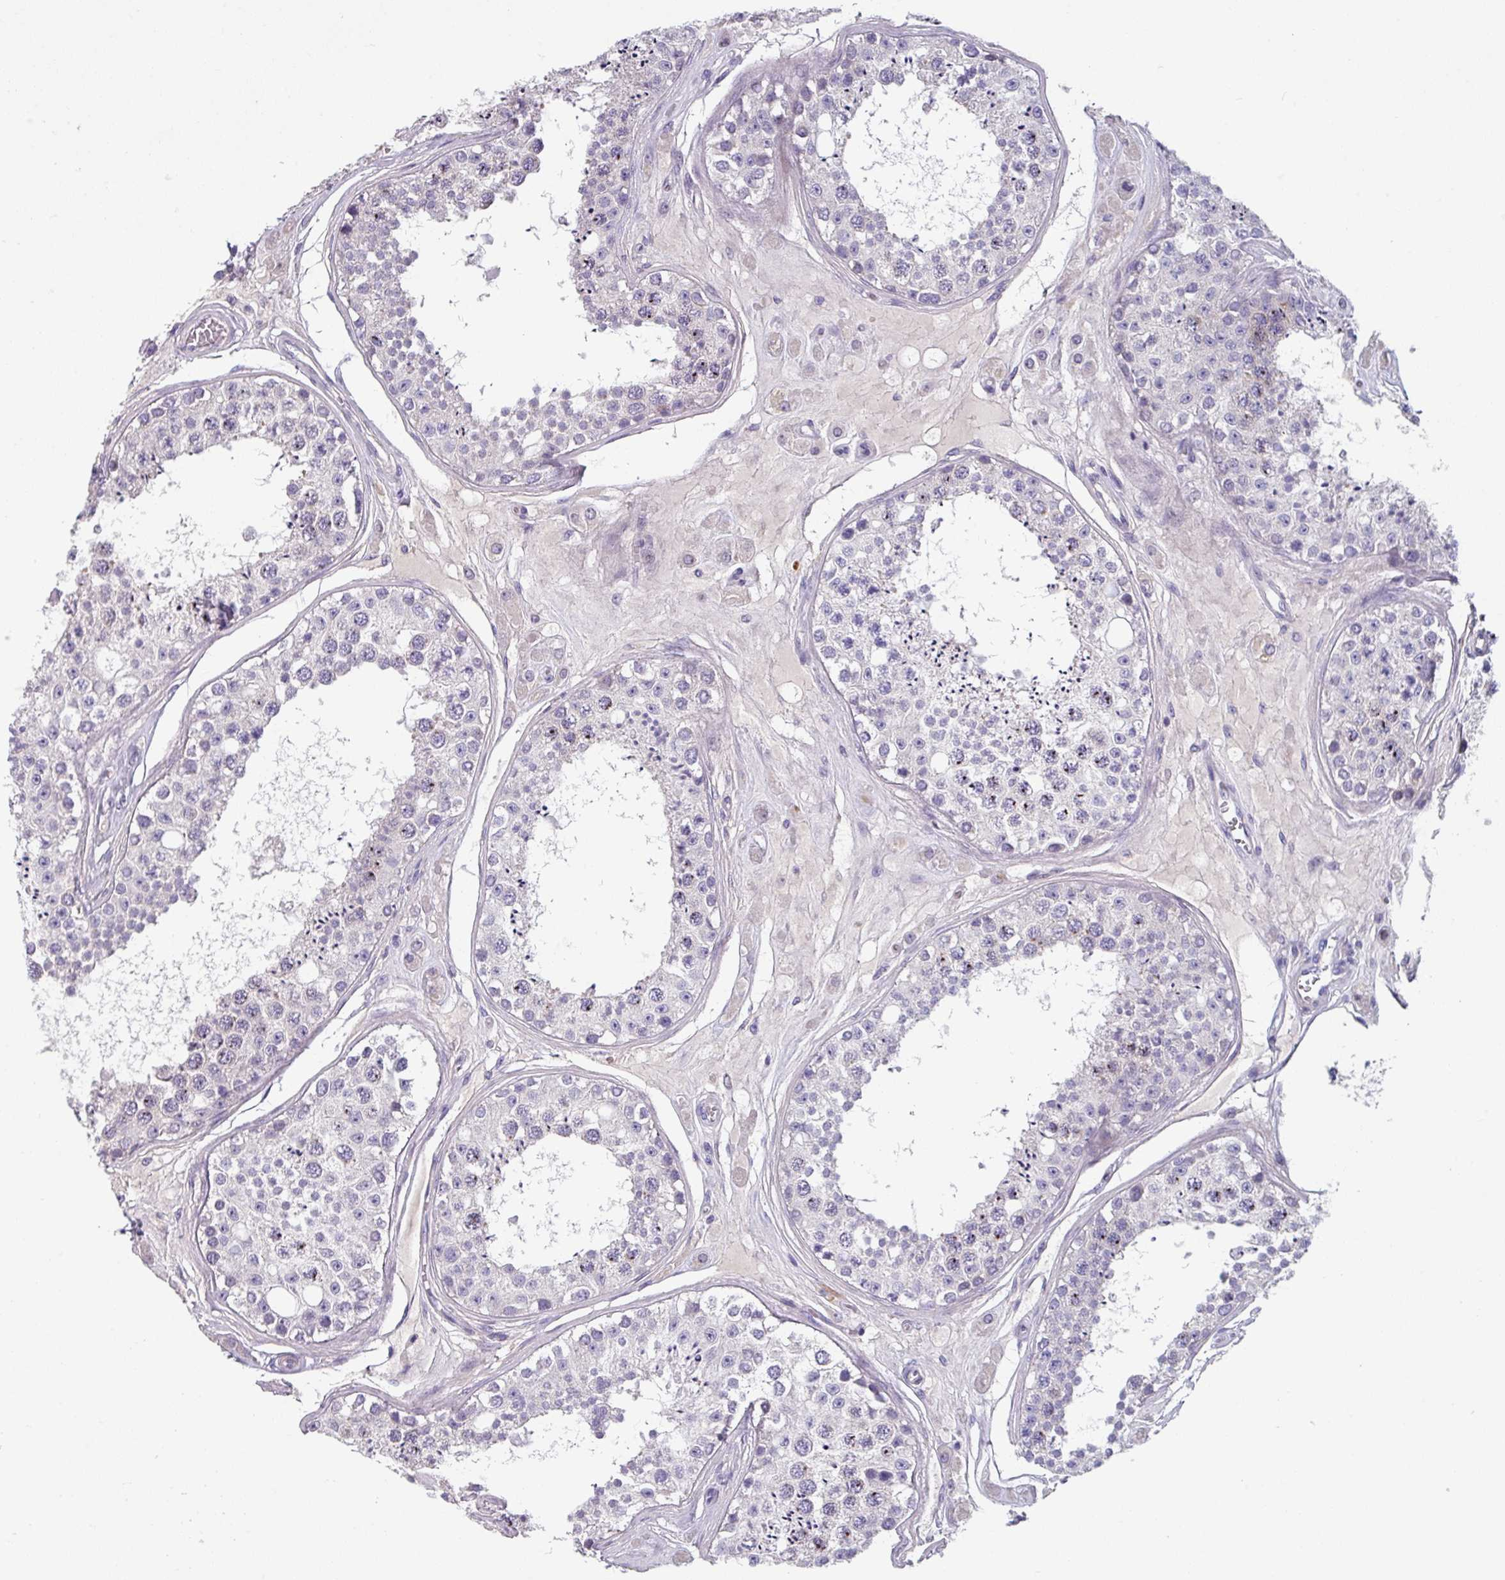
{"staining": {"intensity": "negative", "quantity": "none", "location": "none"}, "tissue": "testis", "cell_type": "Cells in seminiferous ducts", "image_type": "normal", "snomed": [{"axis": "morphology", "description": "Normal tissue, NOS"}, {"axis": "topography", "description": "Testis"}], "caption": "IHC of benign testis reveals no staining in cells in seminiferous ducts.", "gene": "TMEM132A", "patient": {"sex": "male", "age": 25}}